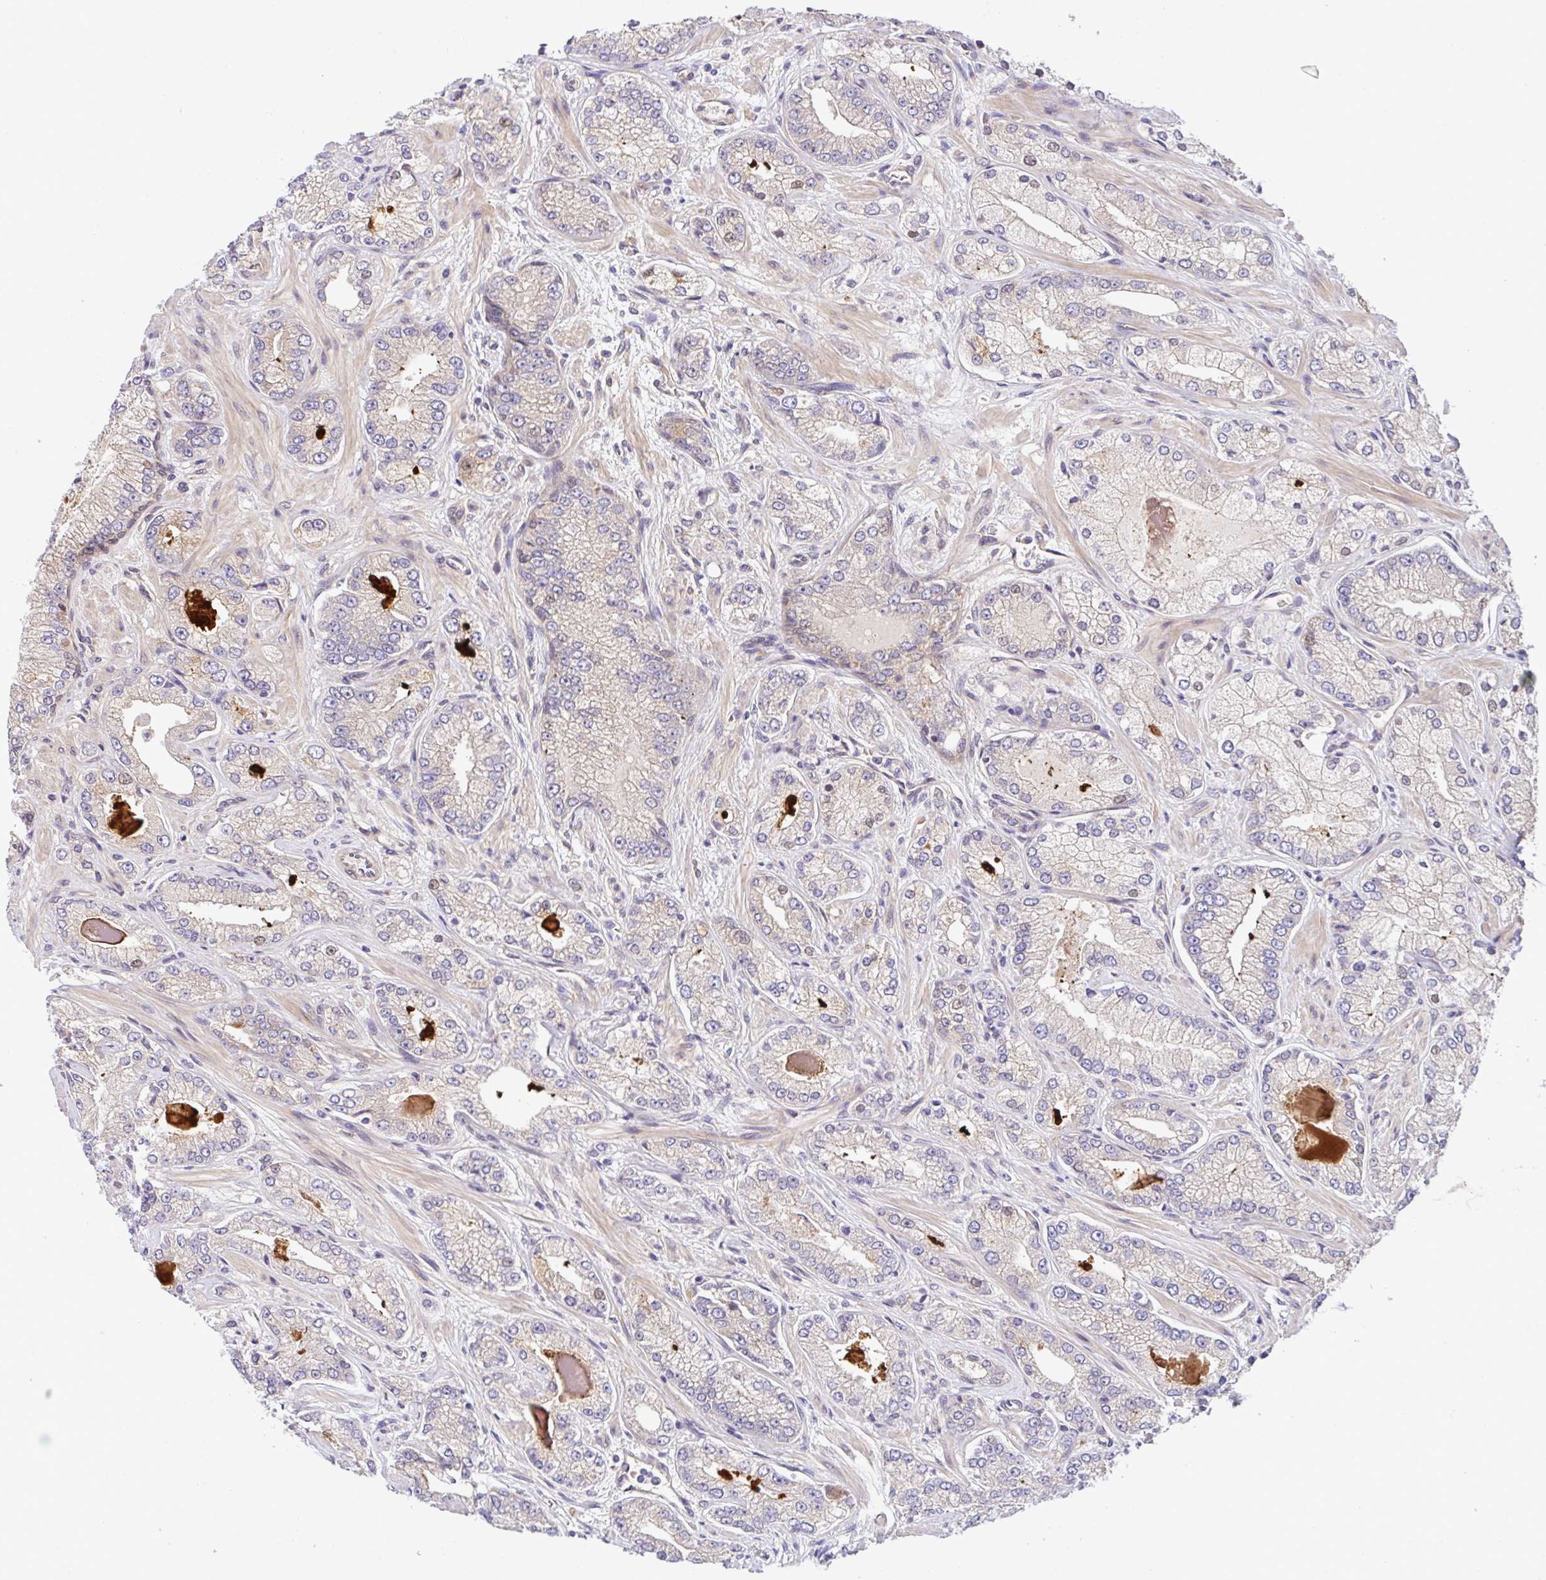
{"staining": {"intensity": "negative", "quantity": "none", "location": "none"}, "tissue": "prostate cancer", "cell_type": "Tumor cells", "image_type": "cancer", "snomed": [{"axis": "morphology", "description": "Normal tissue, NOS"}, {"axis": "morphology", "description": "Adenocarcinoma, High grade"}, {"axis": "topography", "description": "Prostate"}, {"axis": "topography", "description": "Peripheral nerve tissue"}], "caption": "Tumor cells show no significant protein expression in prostate high-grade adenocarcinoma.", "gene": "UBE4A", "patient": {"sex": "male", "age": 68}}